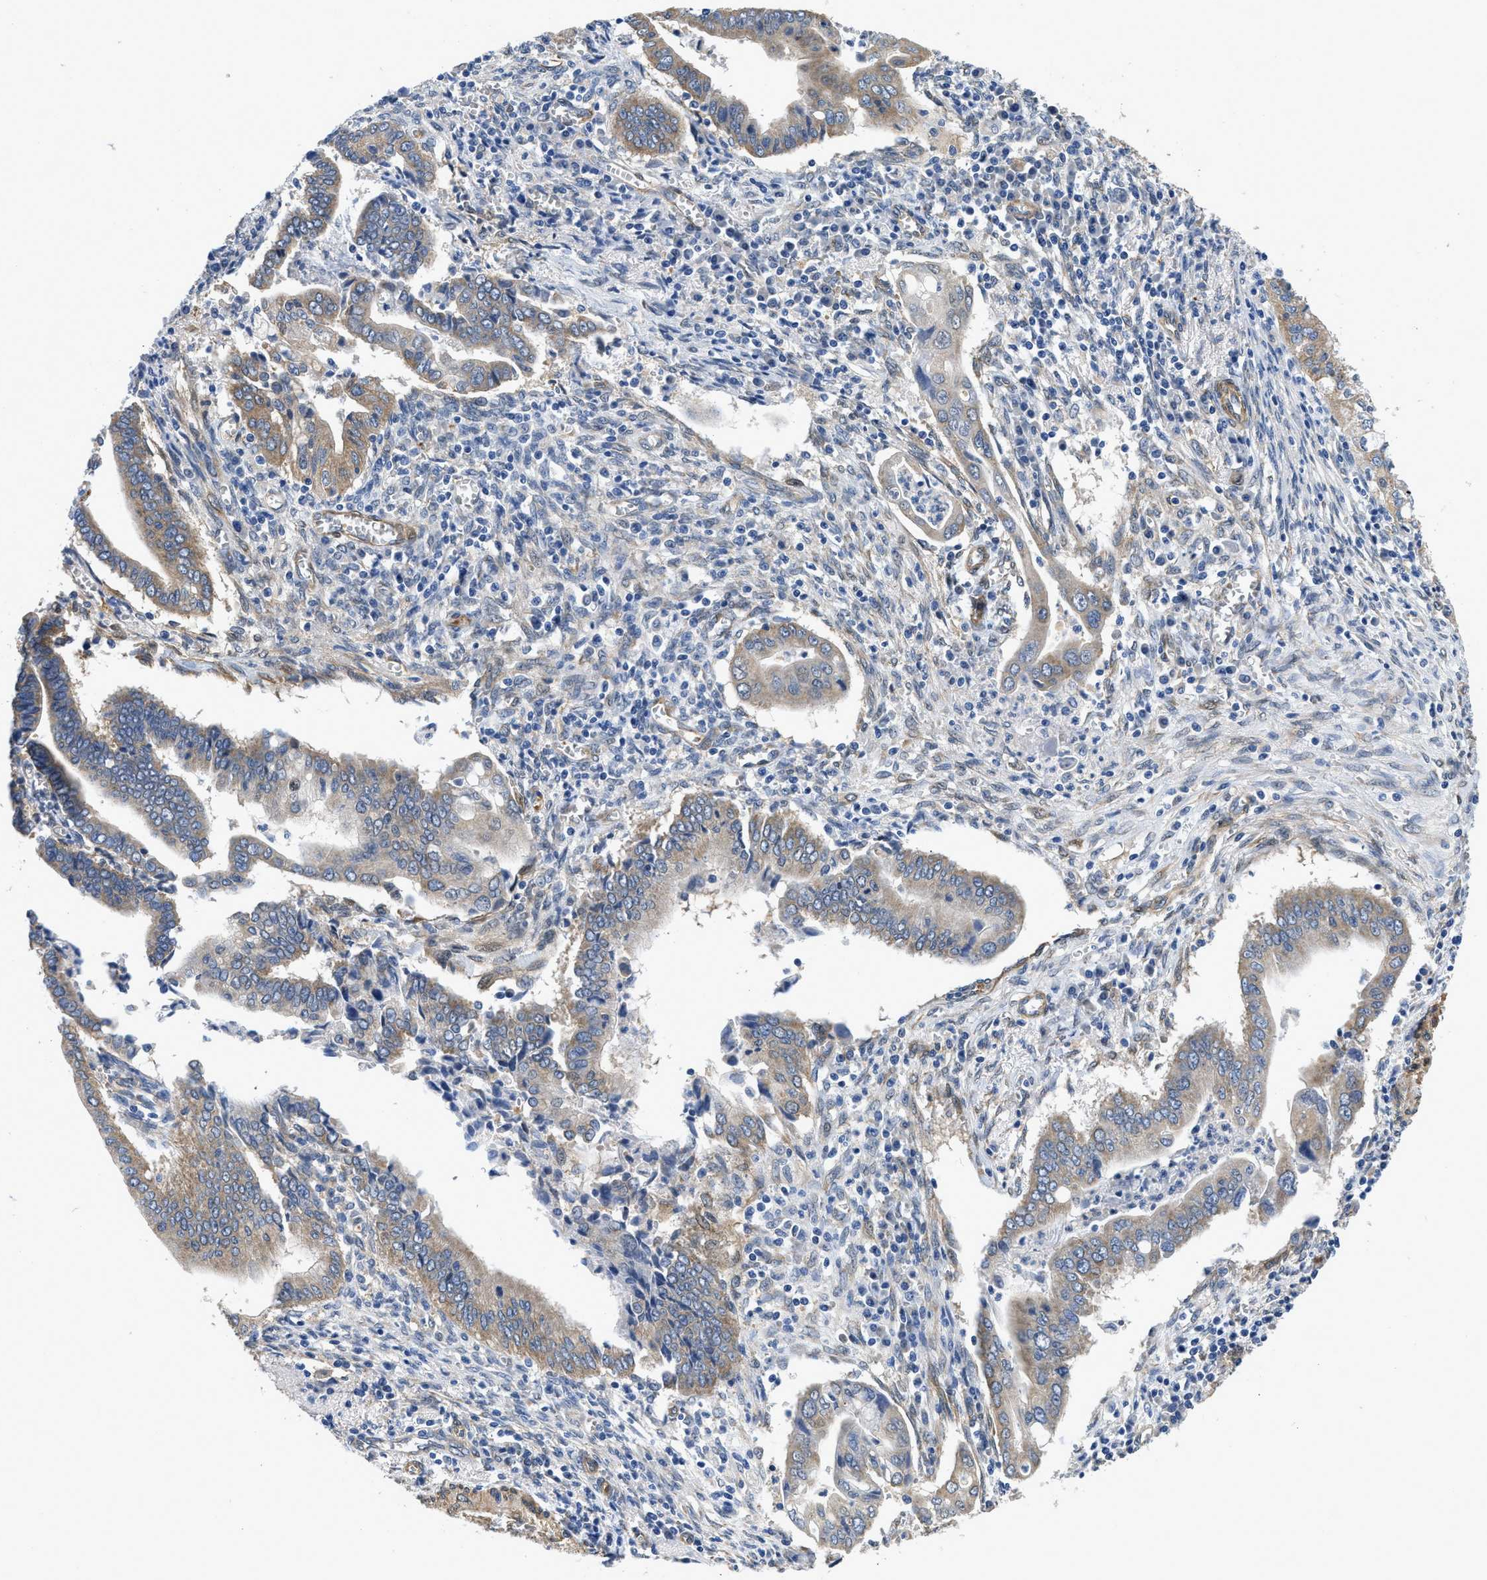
{"staining": {"intensity": "moderate", "quantity": "25%-75%", "location": "cytoplasmic/membranous"}, "tissue": "cervical cancer", "cell_type": "Tumor cells", "image_type": "cancer", "snomed": [{"axis": "morphology", "description": "Adenocarcinoma, NOS"}, {"axis": "topography", "description": "Cervix"}], "caption": "Immunohistochemistry (DAB (3,3'-diaminobenzidine)) staining of human cervical cancer (adenocarcinoma) demonstrates moderate cytoplasmic/membranous protein positivity in approximately 25%-75% of tumor cells.", "gene": "RAPH1", "patient": {"sex": "female", "age": 44}}